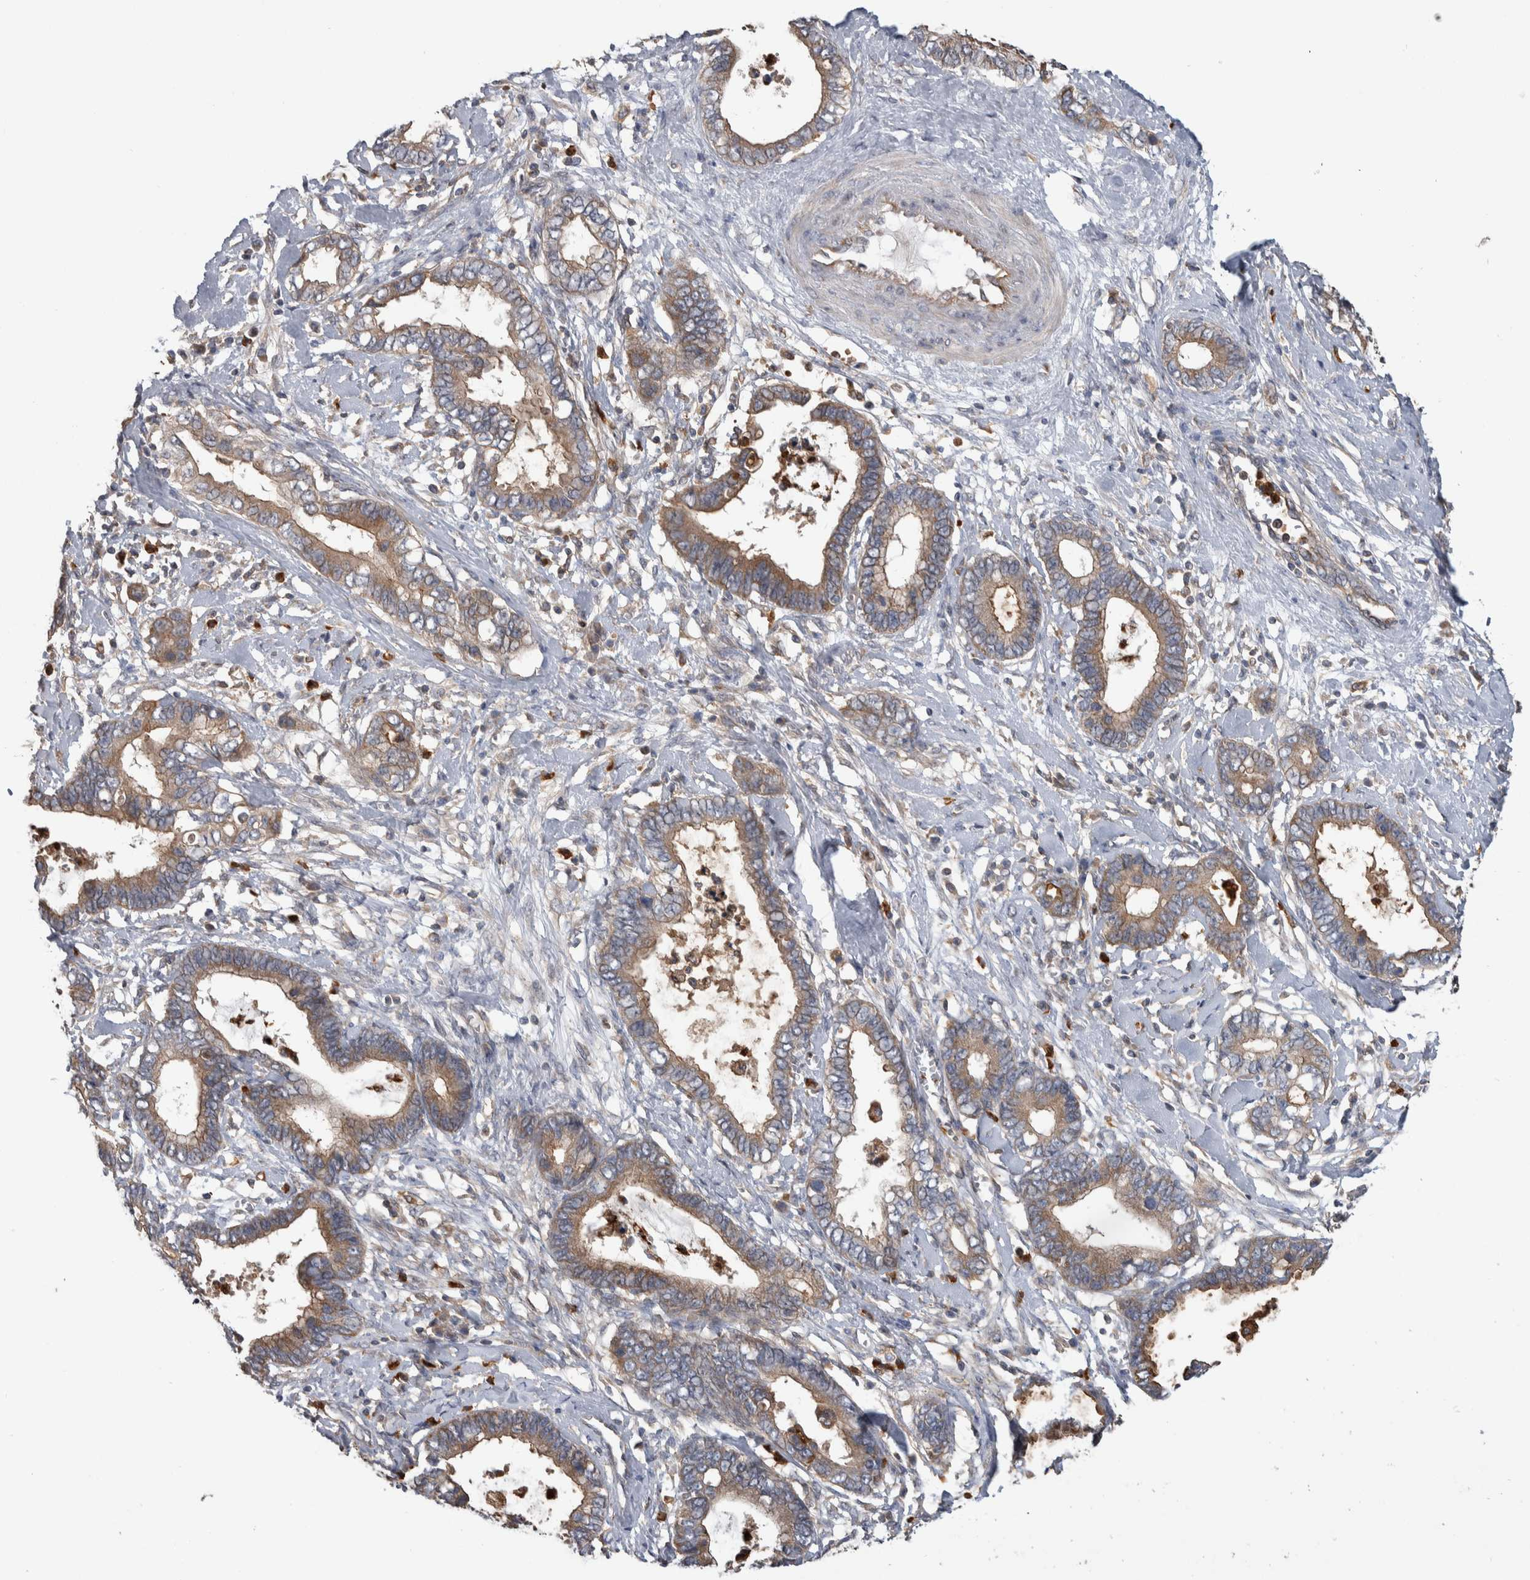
{"staining": {"intensity": "weak", "quantity": ">75%", "location": "cytoplasmic/membranous"}, "tissue": "cervical cancer", "cell_type": "Tumor cells", "image_type": "cancer", "snomed": [{"axis": "morphology", "description": "Adenocarcinoma, NOS"}, {"axis": "topography", "description": "Cervix"}], "caption": "This image exhibits immunohistochemistry (IHC) staining of human cervical cancer (adenocarcinoma), with low weak cytoplasmic/membranous expression in approximately >75% of tumor cells.", "gene": "SDCBP", "patient": {"sex": "female", "age": 44}}